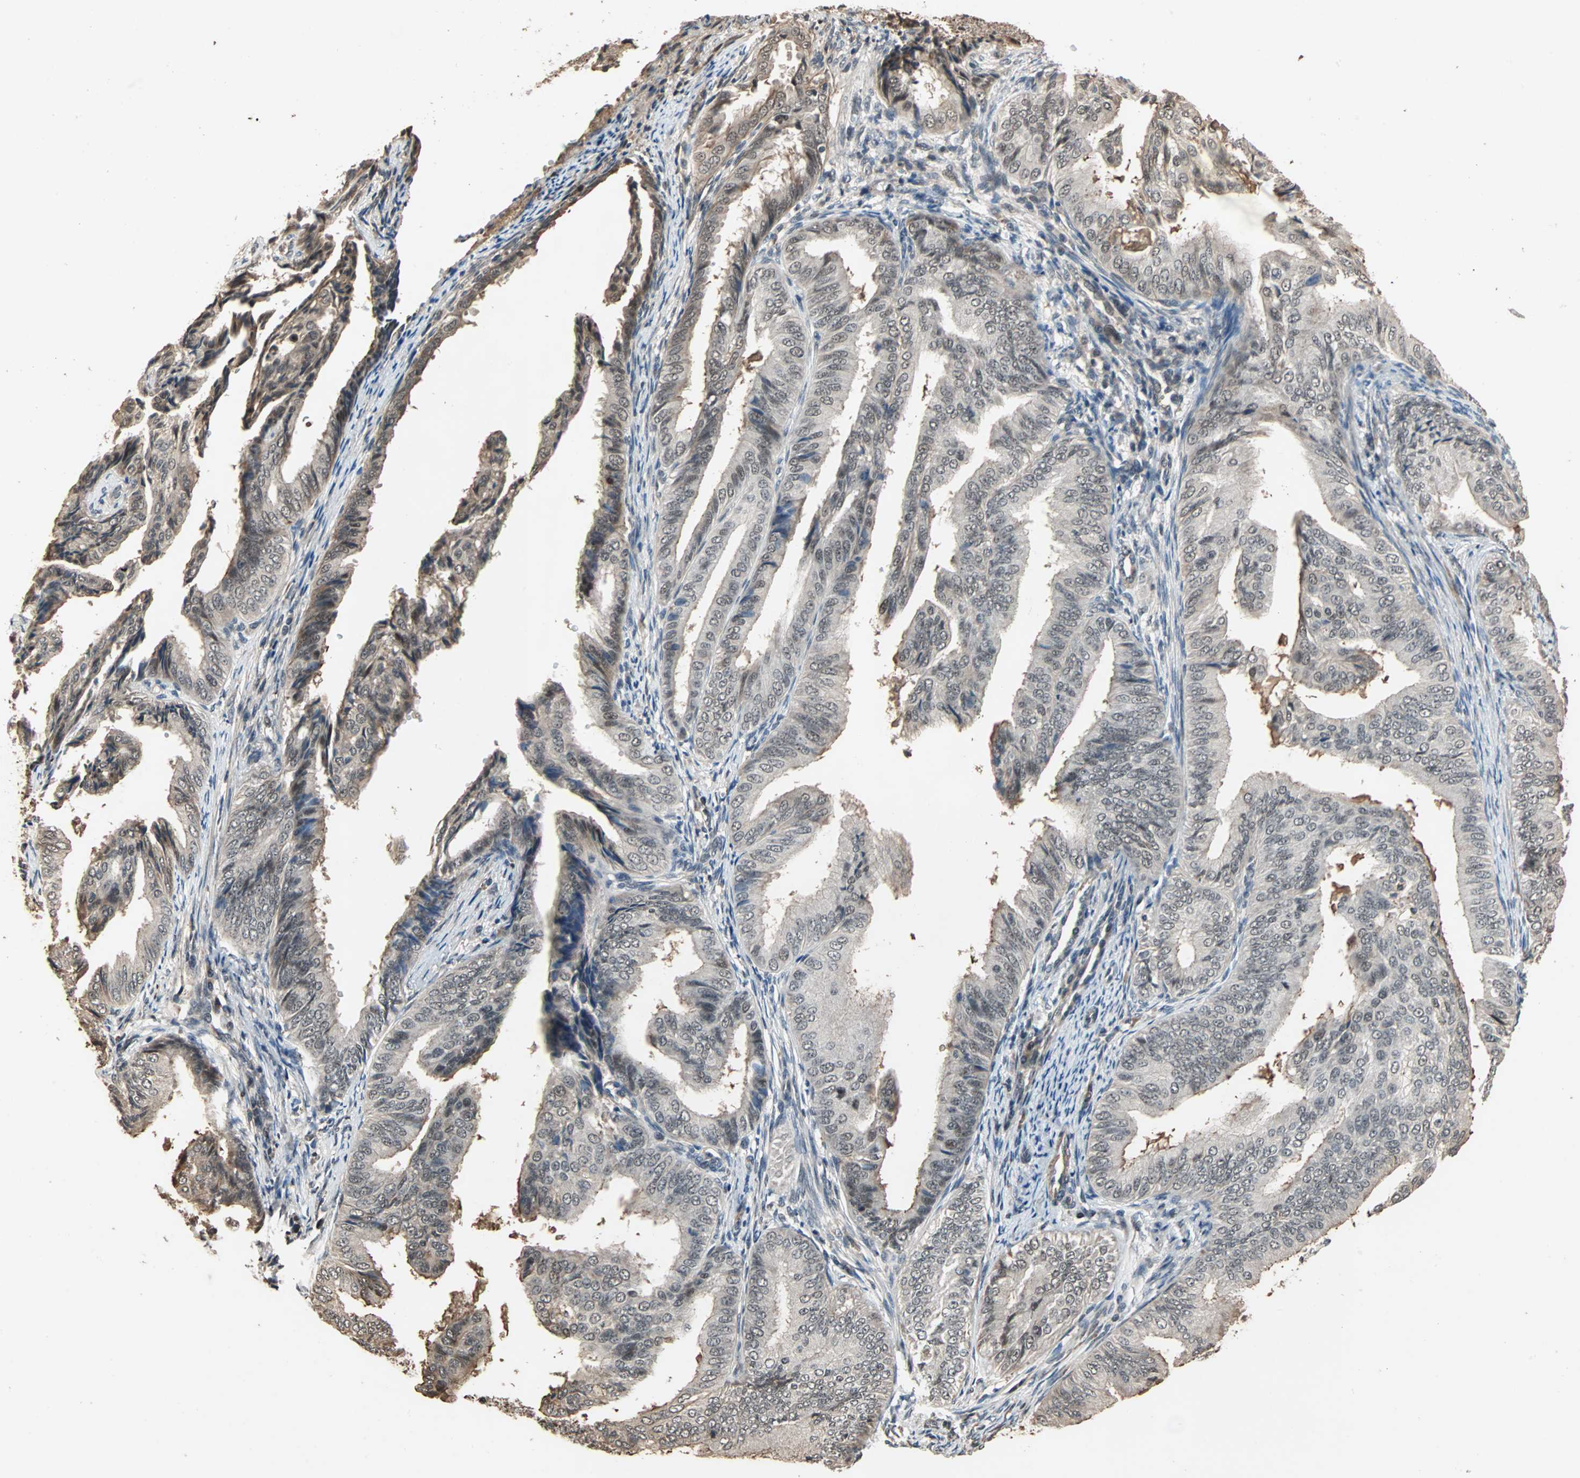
{"staining": {"intensity": "weak", "quantity": "25%-75%", "location": "cytoplasmic/membranous,nuclear"}, "tissue": "endometrial cancer", "cell_type": "Tumor cells", "image_type": "cancer", "snomed": [{"axis": "morphology", "description": "Adenocarcinoma, NOS"}, {"axis": "topography", "description": "Endometrium"}], "caption": "This is an image of immunohistochemistry staining of adenocarcinoma (endometrial), which shows weak staining in the cytoplasmic/membranous and nuclear of tumor cells.", "gene": "CDC5L", "patient": {"sex": "female", "age": 58}}